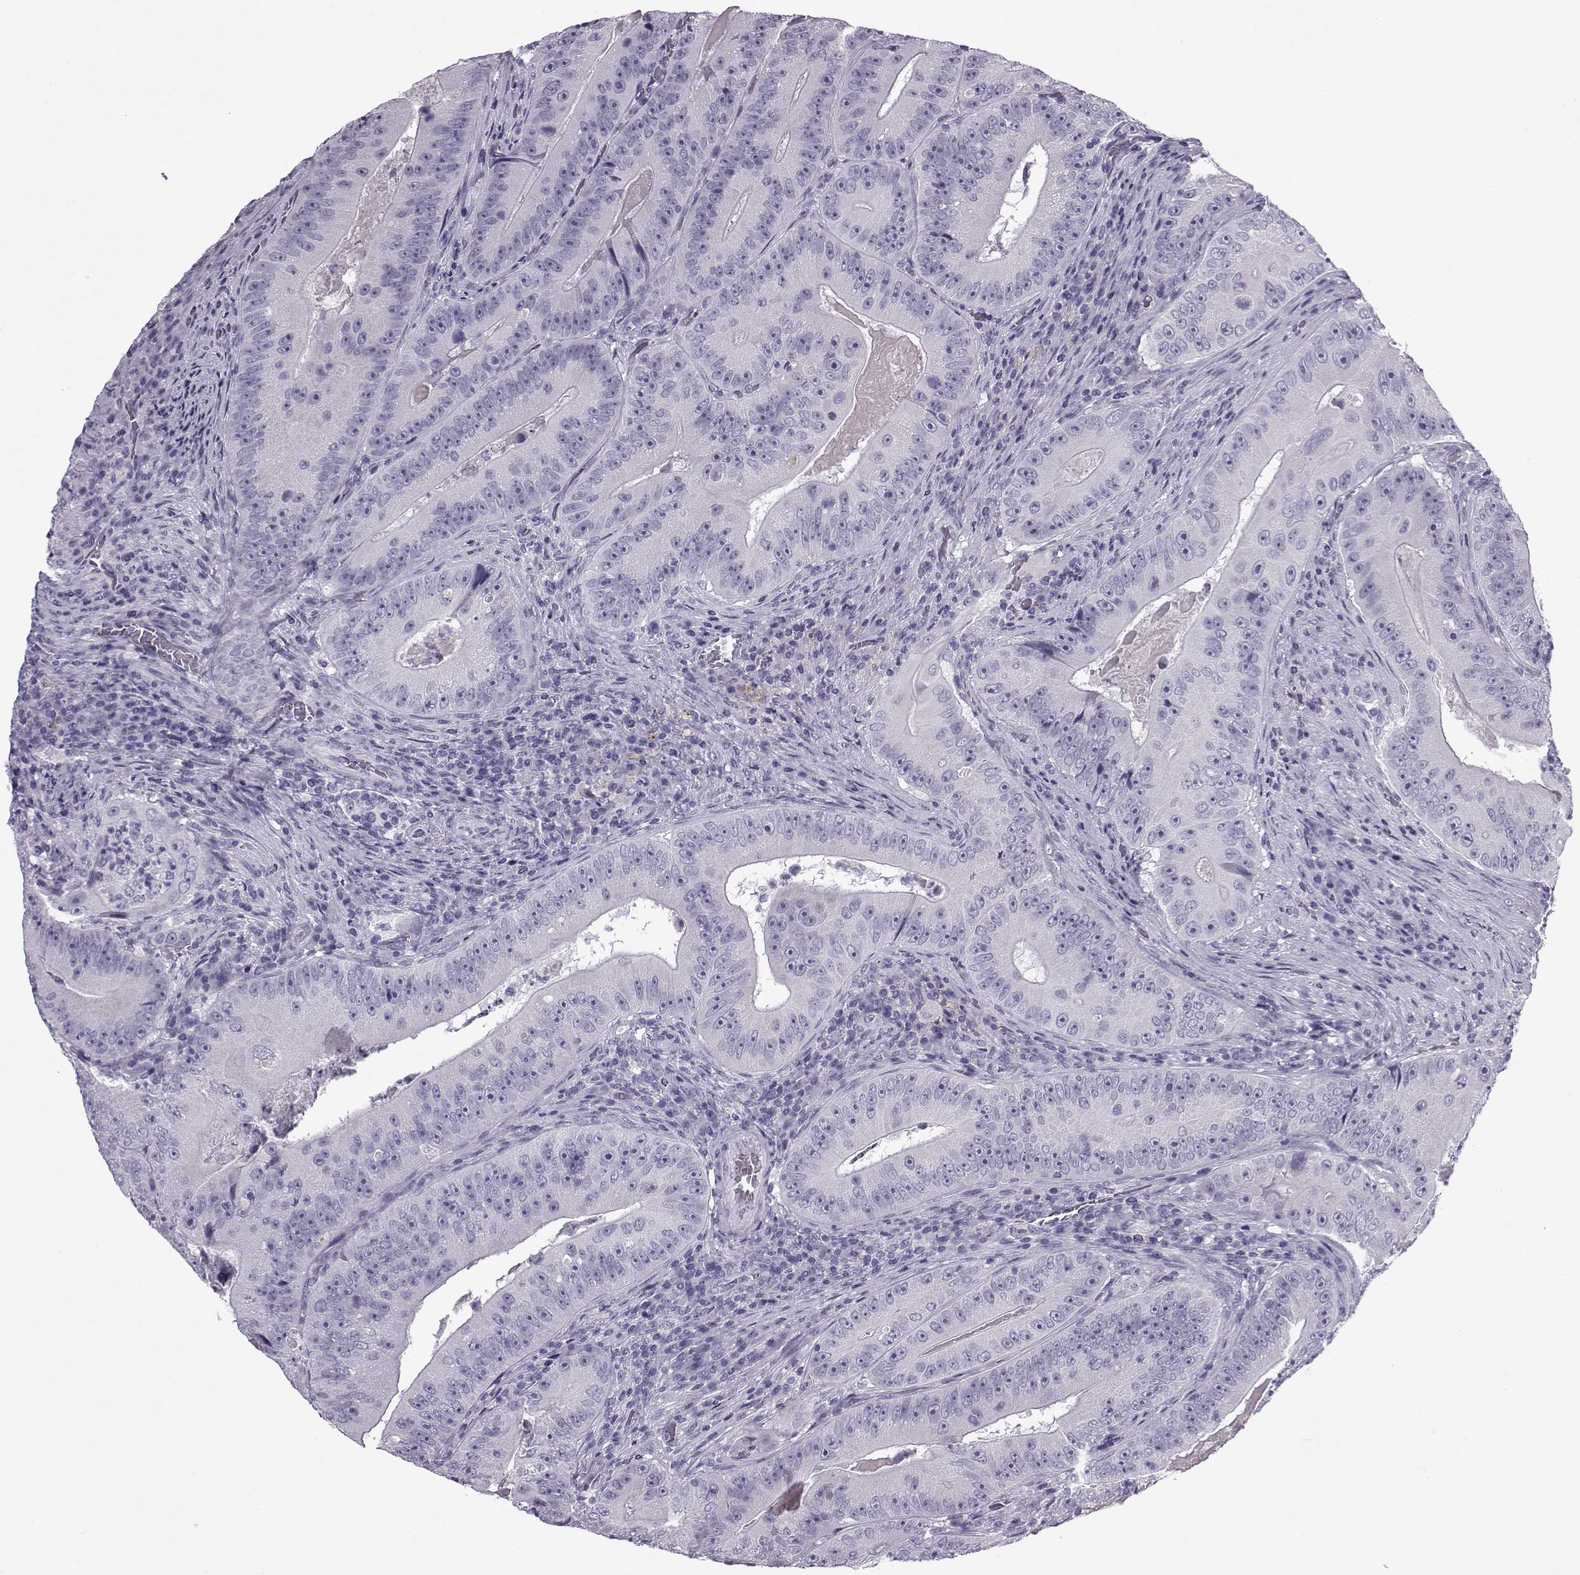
{"staining": {"intensity": "negative", "quantity": "none", "location": "none"}, "tissue": "colorectal cancer", "cell_type": "Tumor cells", "image_type": "cancer", "snomed": [{"axis": "morphology", "description": "Adenocarcinoma, NOS"}, {"axis": "topography", "description": "Colon"}], "caption": "A photomicrograph of colorectal cancer stained for a protein shows no brown staining in tumor cells. (DAB (3,3'-diaminobenzidine) immunohistochemistry (IHC) with hematoxylin counter stain).", "gene": "OIP5", "patient": {"sex": "female", "age": 86}}